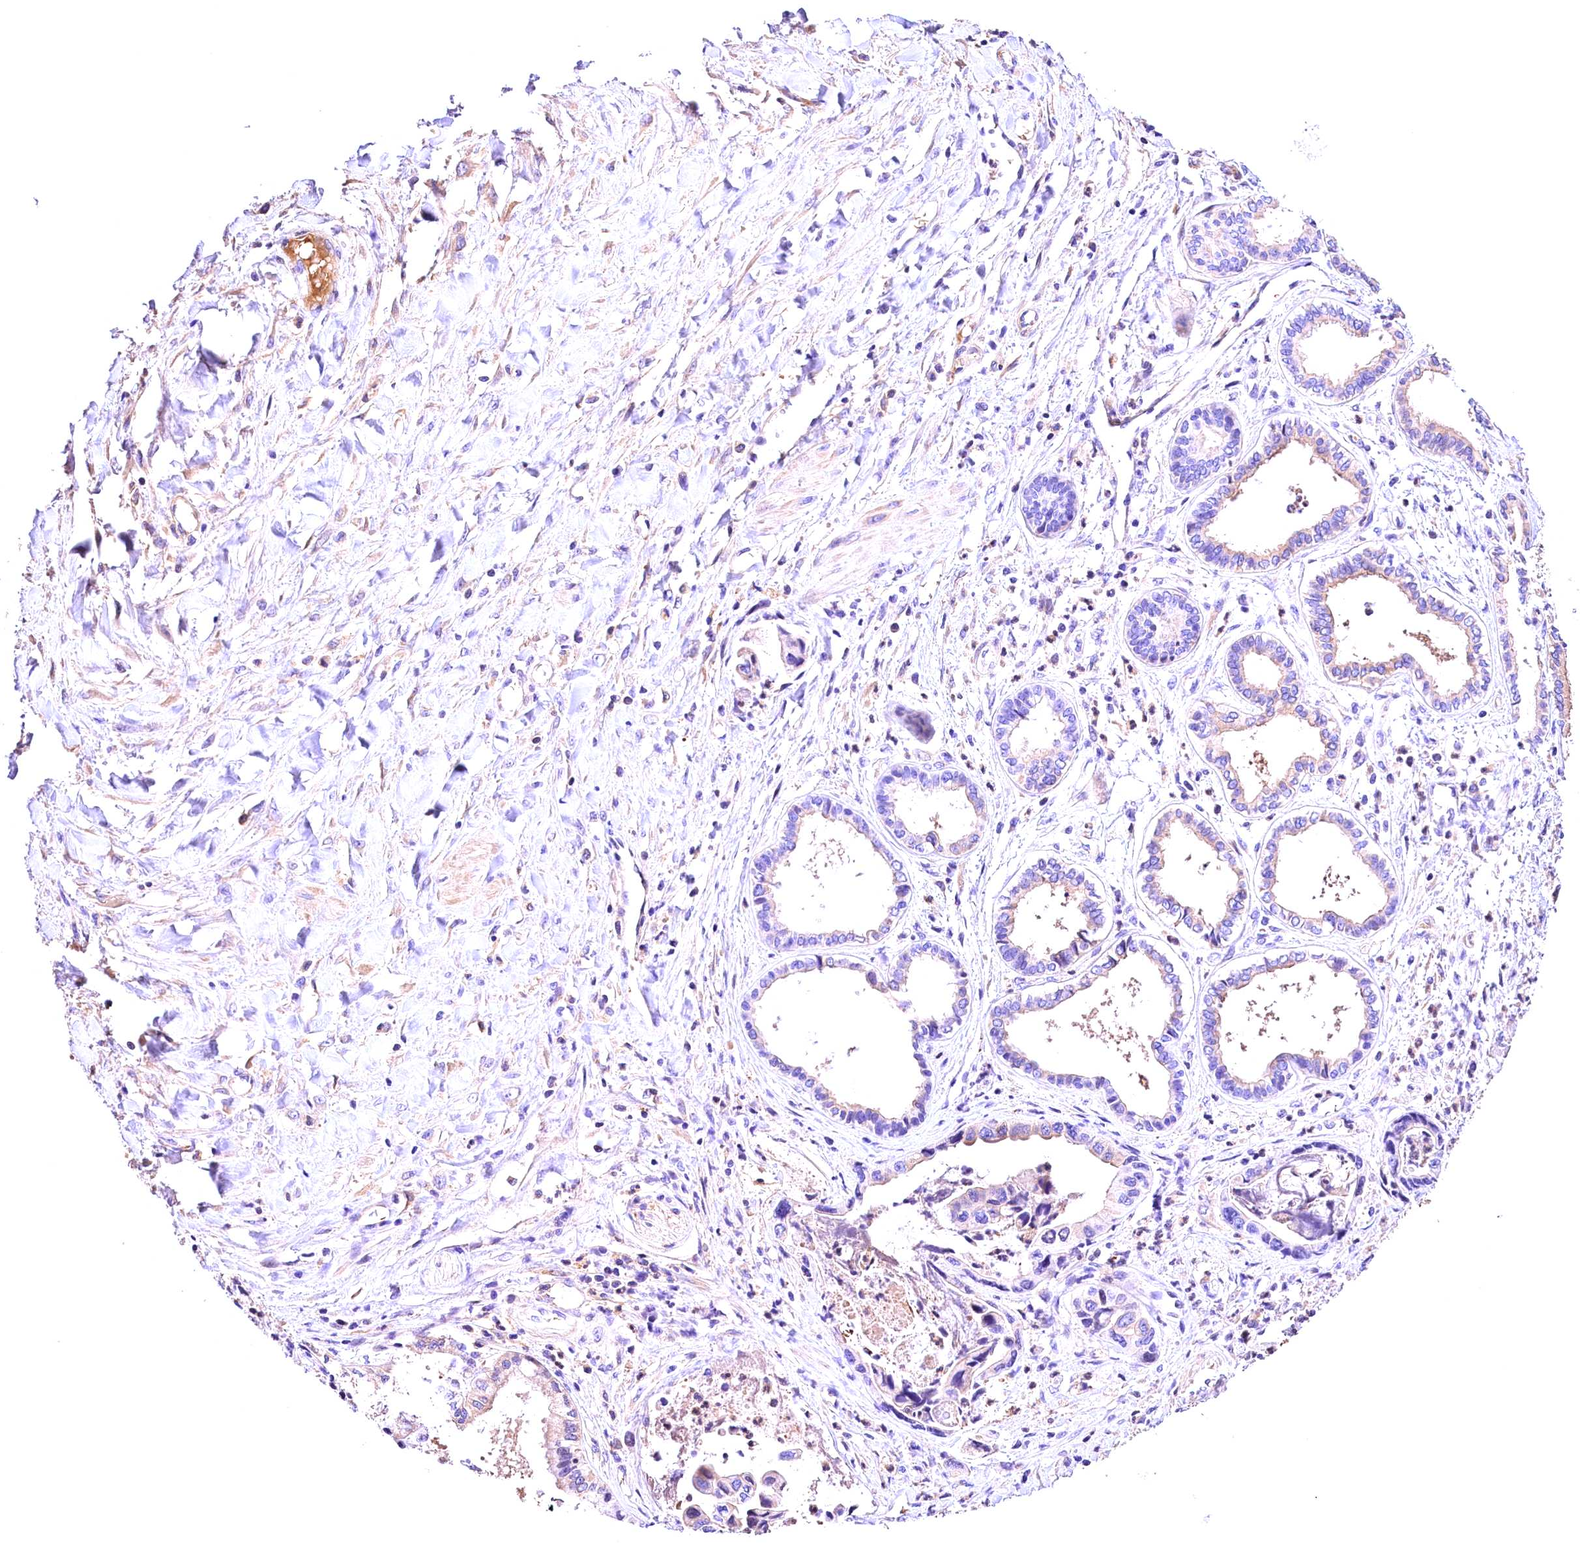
{"staining": {"intensity": "moderate", "quantity": "<25%", "location": "cytoplasmic/membranous"}, "tissue": "pancreatic cancer", "cell_type": "Tumor cells", "image_type": "cancer", "snomed": [{"axis": "morphology", "description": "Adenocarcinoma, NOS"}, {"axis": "topography", "description": "Pancreas"}], "caption": "Immunohistochemistry (IHC) of human adenocarcinoma (pancreatic) displays low levels of moderate cytoplasmic/membranous expression in approximately <25% of tumor cells. (DAB (3,3'-diaminobenzidine) IHC, brown staining for protein, blue staining for nuclei).", "gene": "ARMC6", "patient": {"sex": "female", "age": 50}}